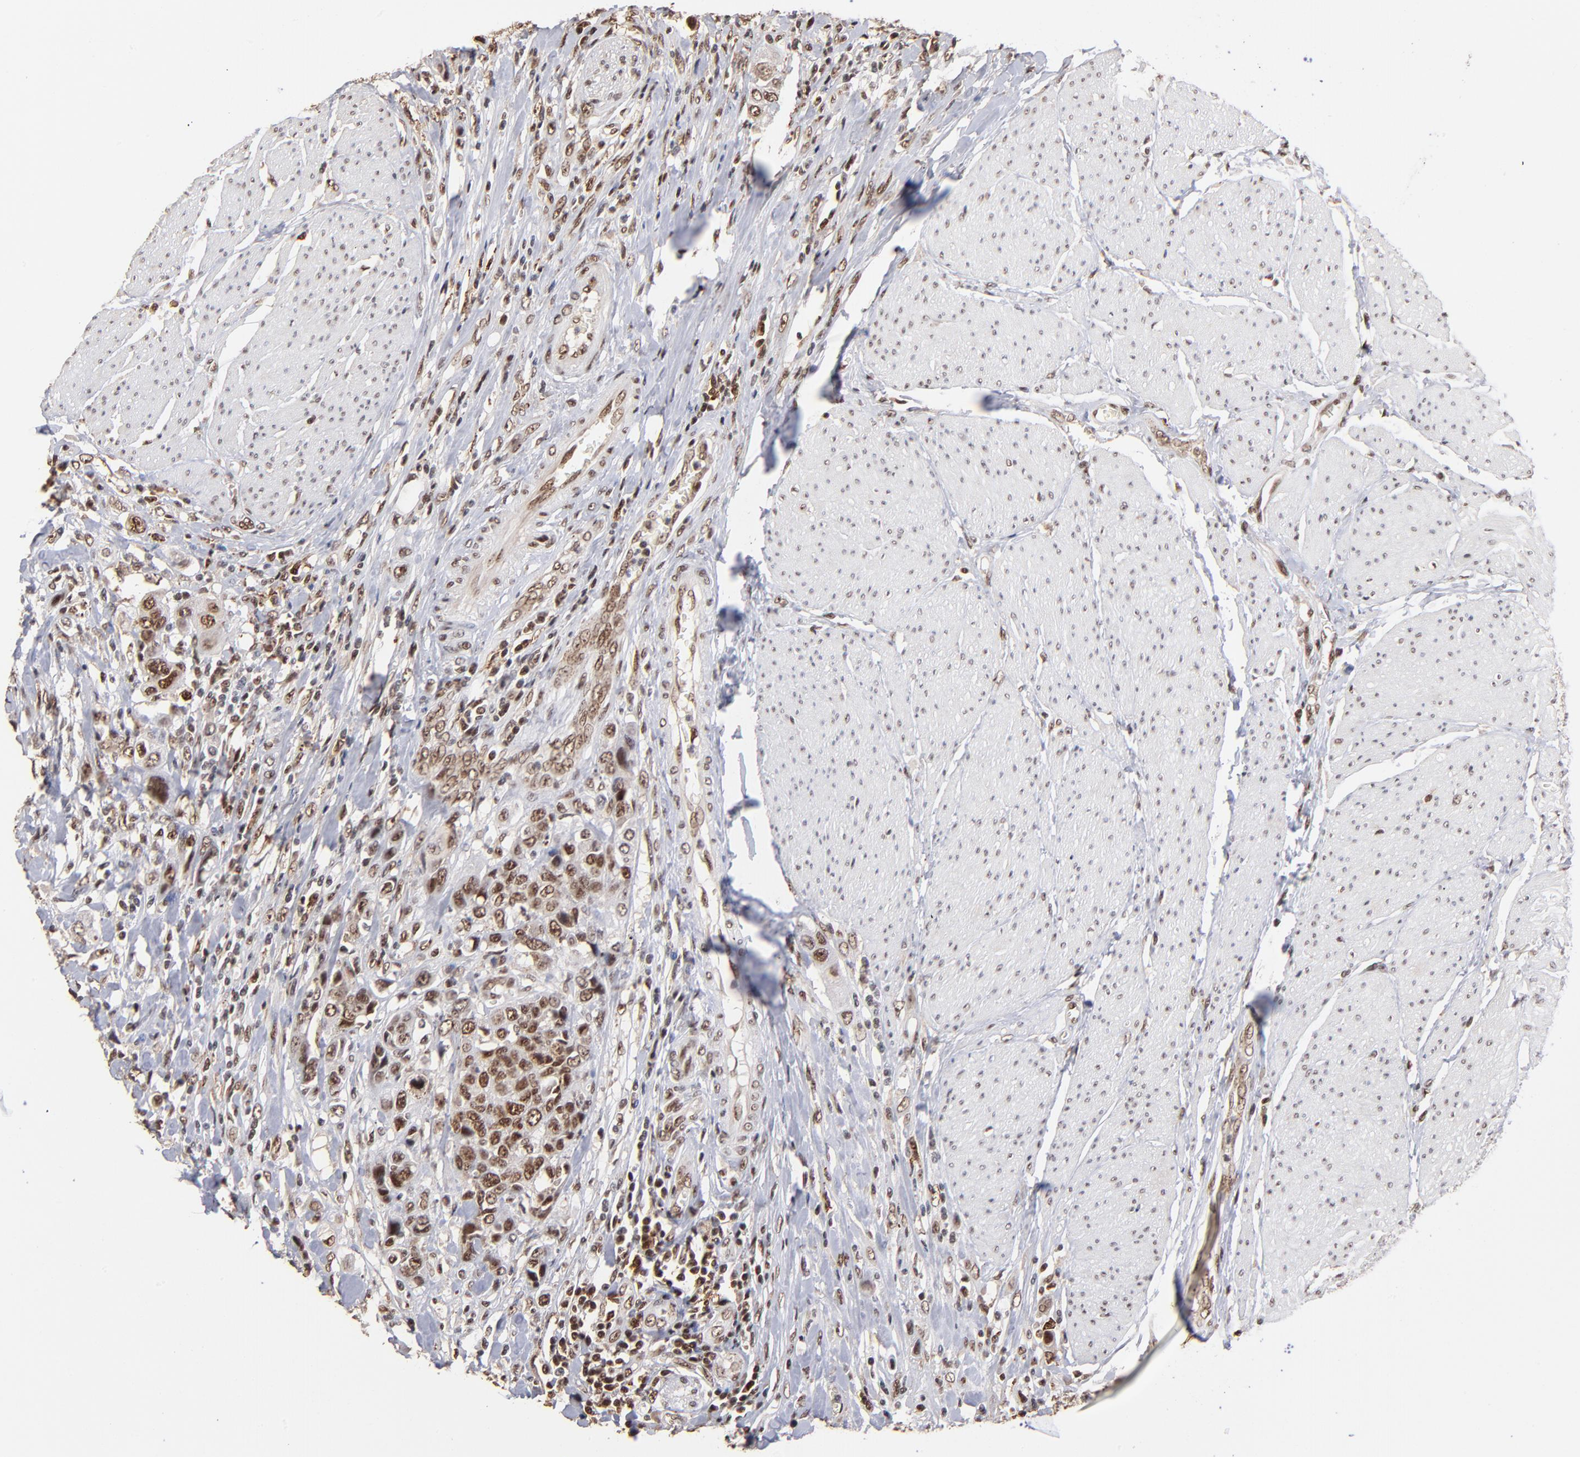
{"staining": {"intensity": "moderate", "quantity": ">75%", "location": "nuclear"}, "tissue": "urothelial cancer", "cell_type": "Tumor cells", "image_type": "cancer", "snomed": [{"axis": "morphology", "description": "Urothelial carcinoma, High grade"}, {"axis": "topography", "description": "Urinary bladder"}], "caption": "An IHC histopathology image of tumor tissue is shown. Protein staining in brown highlights moderate nuclear positivity in urothelial cancer within tumor cells.", "gene": "ZNF146", "patient": {"sex": "male", "age": 50}}